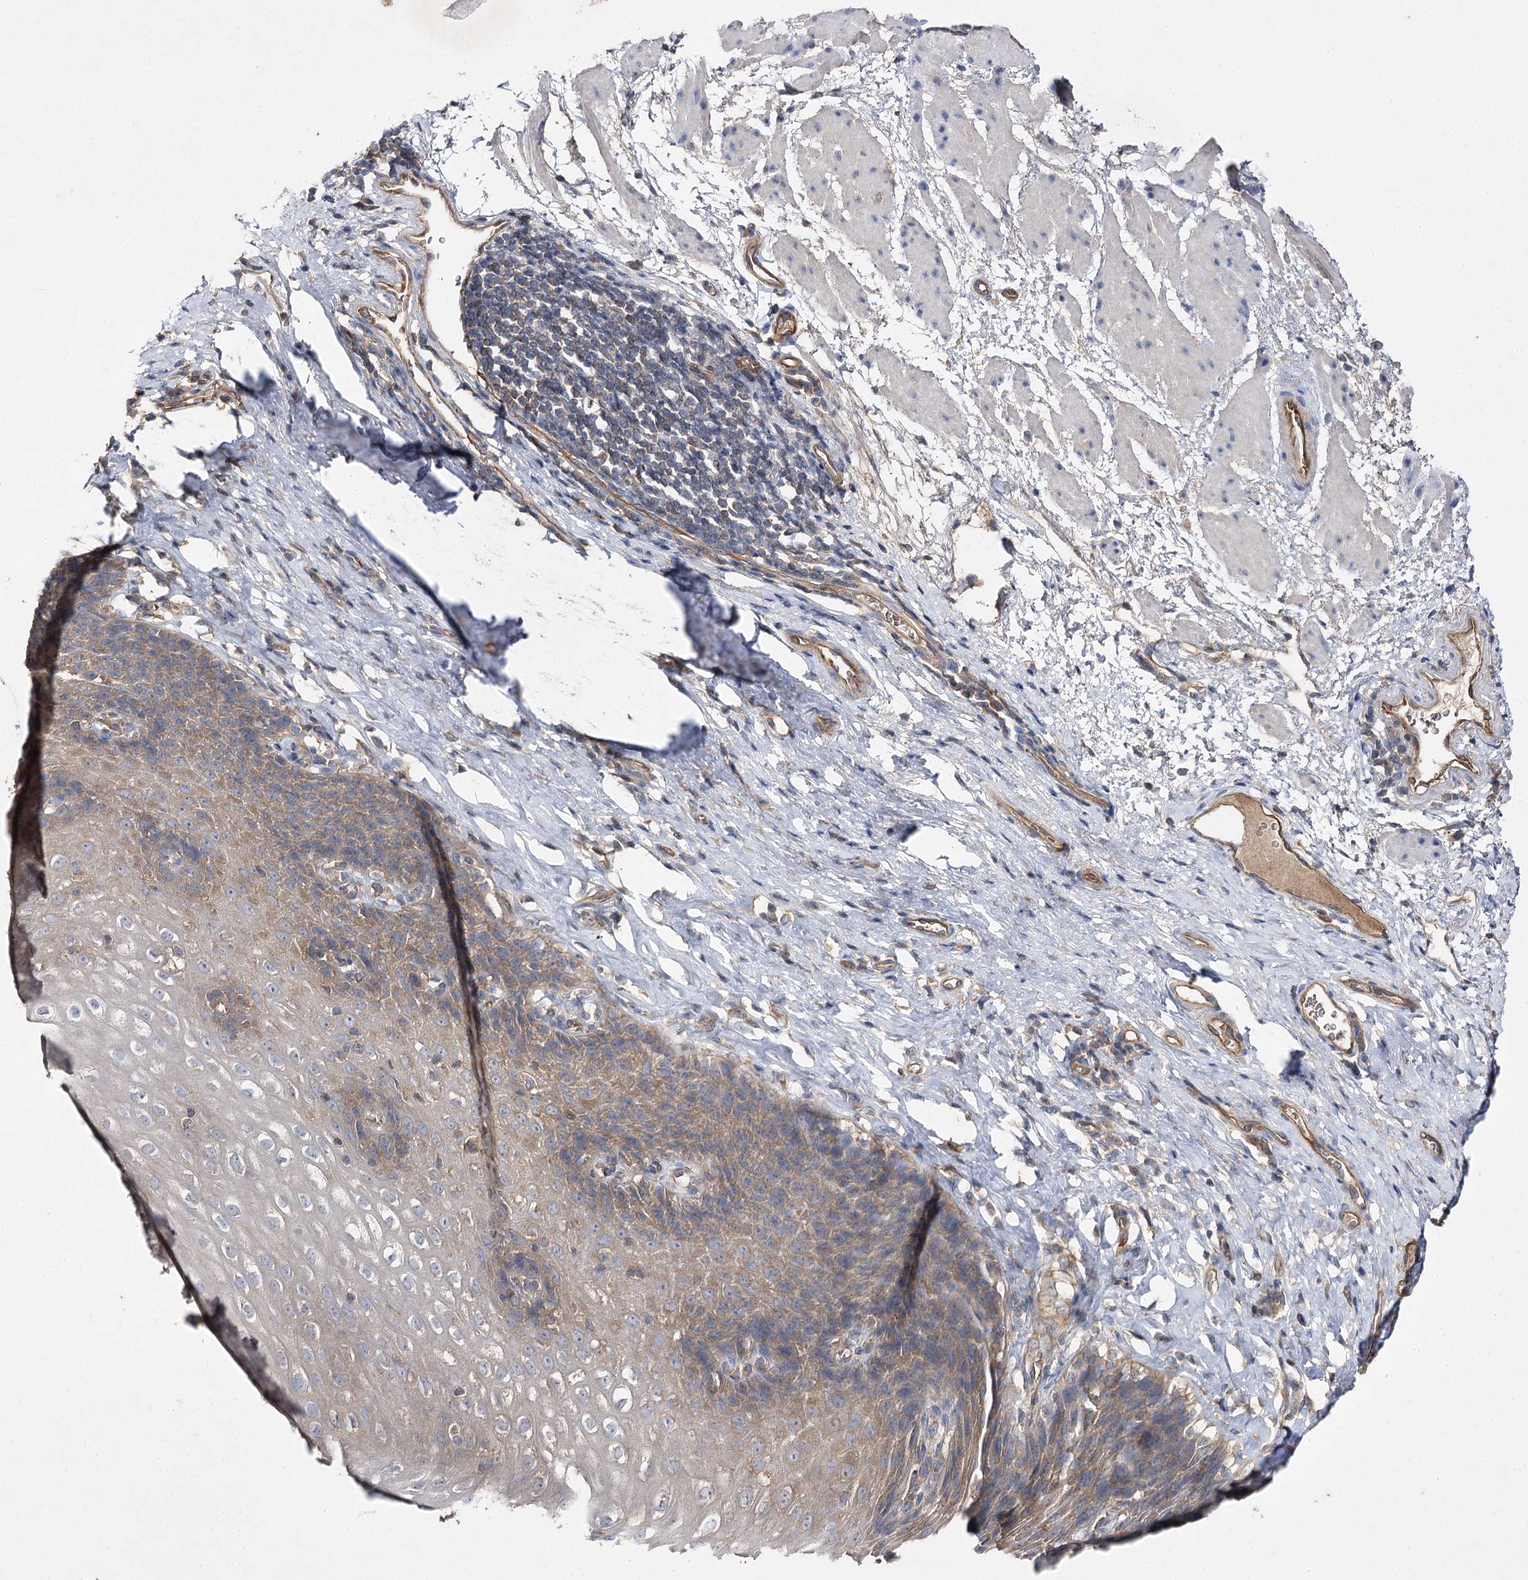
{"staining": {"intensity": "moderate", "quantity": "25%-75%", "location": "cytoplasmic/membranous"}, "tissue": "esophagus", "cell_type": "Squamous epithelial cells", "image_type": "normal", "snomed": [{"axis": "morphology", "description": "Normal tissue, NOS"}, {"axis": "topography", "description": "Esophagus"}], "caption": "Immunohistochemical staining of unremarkable human esophagus shows 25%-75% levels of moderate cytoplasmic/membranous protein expression in approximately 25%-75% of squamous epithelial cells. Using DAB (3,3'-diaminobenzidine) (brown) and hematoxylin (blue) stains, captured at high magnification using brightfield microscopy.", "gene": "BCR", "patient": {"sex": "female", "age": 61}}